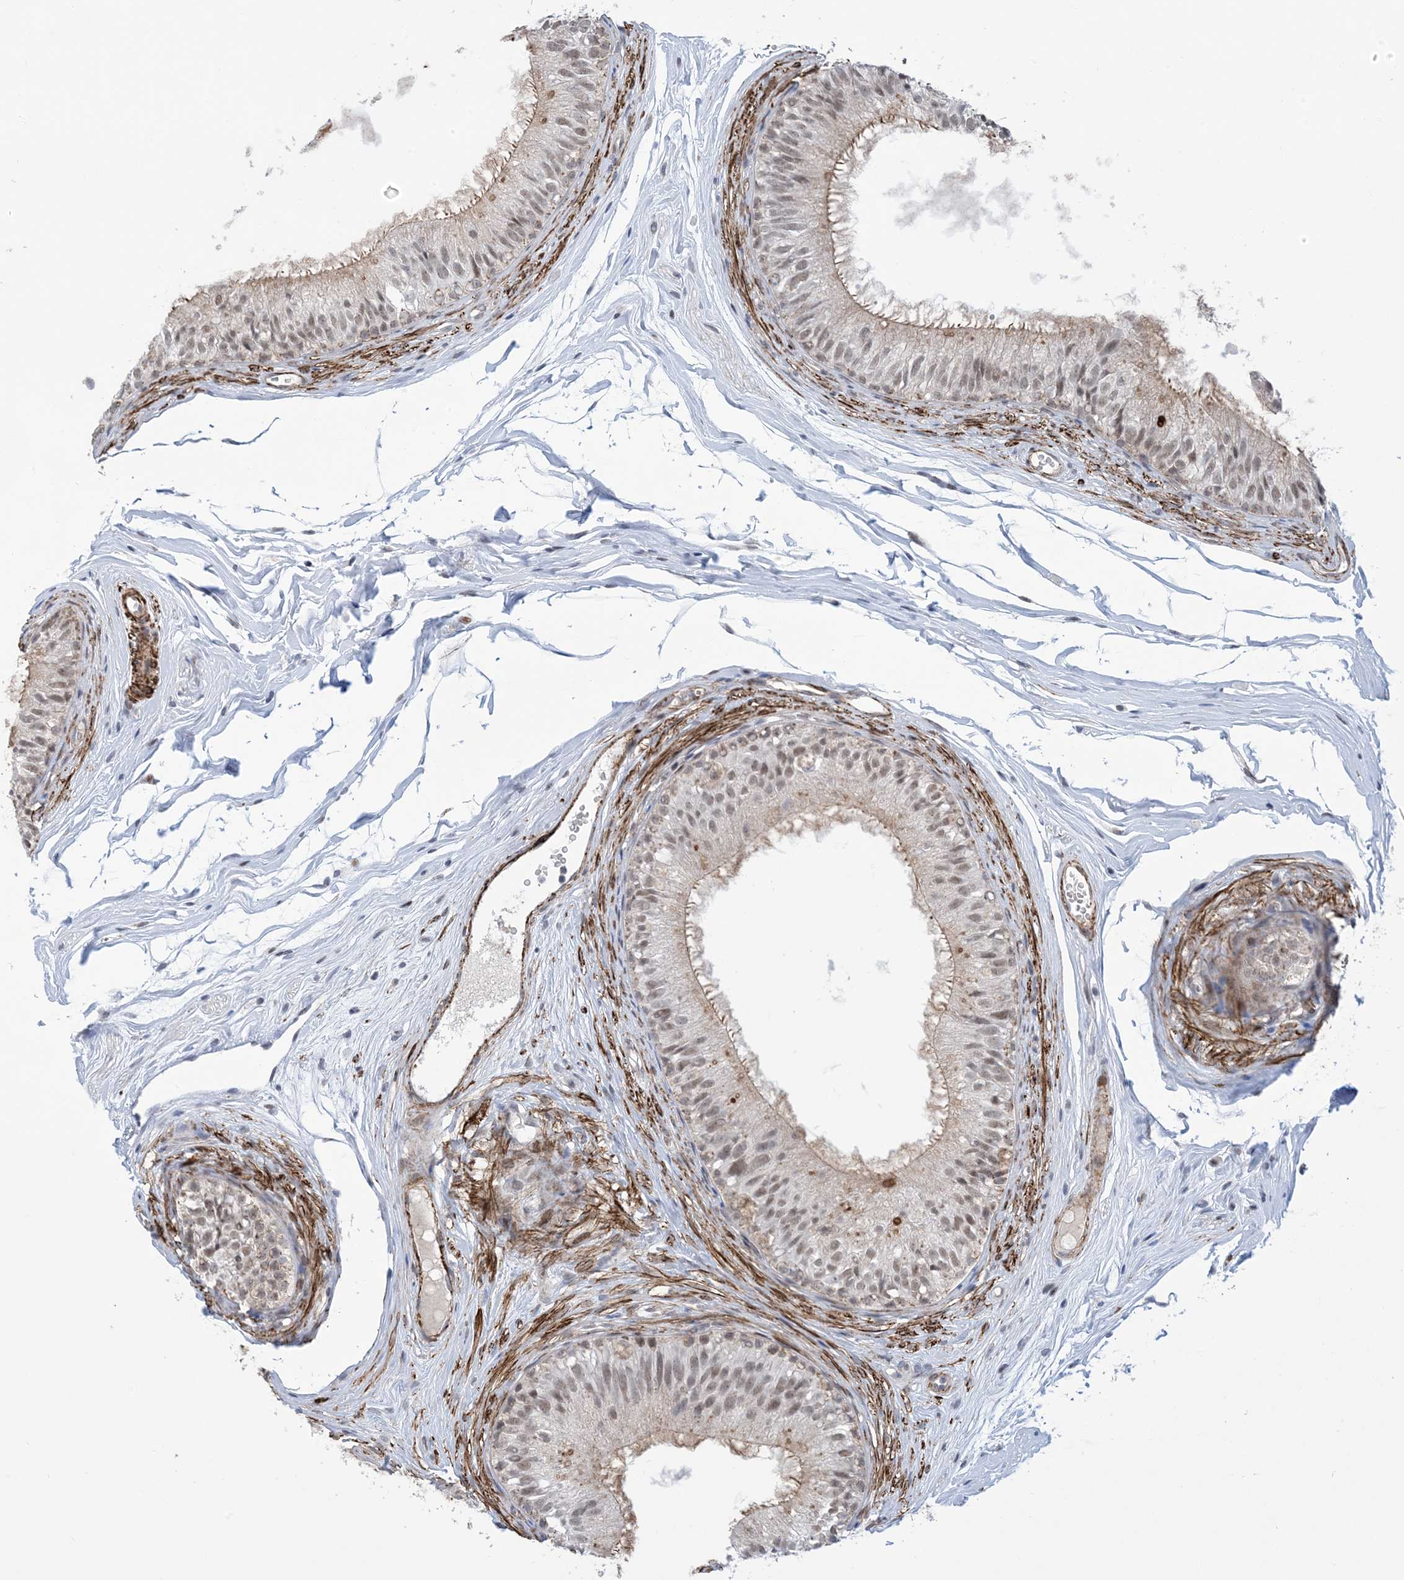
{"staining": {"intensity": "weak", "quantity": "25%-75%", "location": "nuclear"}, "tissue": "epididymis", "cell_type": "Glandular cells", "image_type": "normal", "snomed": [{"axis": "morphology", "description": "Normal tissue, NOS"}, {"axis": "morphology", "description": "Seminoma in situ"}, {"axis": "topography", "description": "Testis"}, {"axis": "topography", "description": "Epididymis"}], "caption": "Immunohistochemistry (IHC) (DAB (3,3'-diaminobenzidine)) staining of benign human epididymis demonstrates weak nuclear protein positivity in about 25%-75% of glandular cells. (Stains: DAB in brown, nuclei in blue, Microscopy: brightfield microscopy at high magnification).", "gene": "ZNF8", "patient": {"sex": "male", "age": 28}}